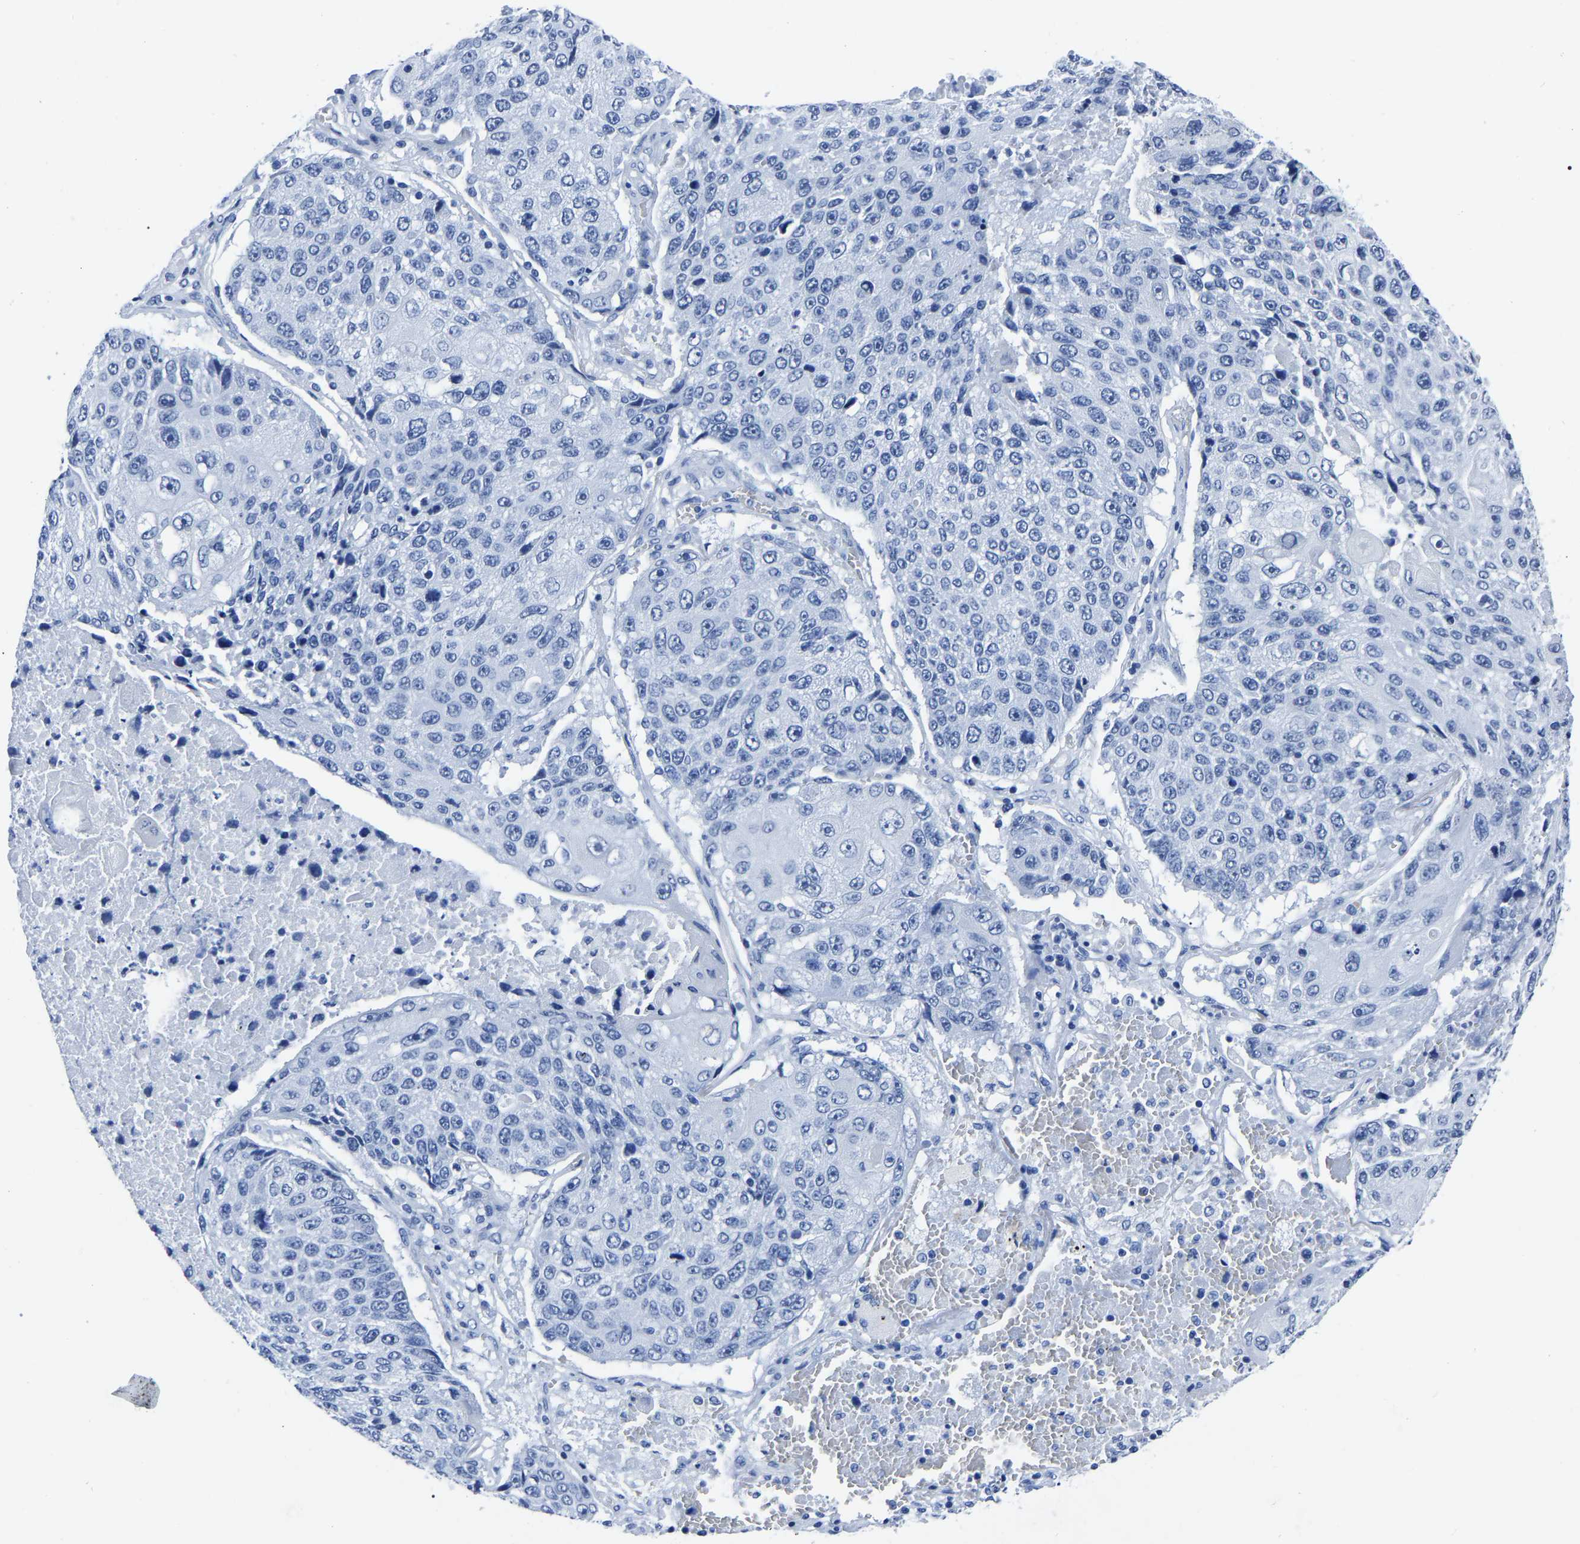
{"staining": {"intensity": "negative", "quantity": "none", "location": "none"}, "tissue": "lung cancer", "cell_type": "Tumor cells", "image_type": "cancer", "snomed": [{"axis": "morphology", "description": "Squamous cell carcinoma, NOS"}, {"axis": "topography", "description": "Lung"}], "caption": "High magnification brightfield microscopy of lung cancer stained with DAB (brown) and counterstained with hematoxylin (blue): tumor cells show no significant positivity.", "gene": "IMPG2", "patient": {"sex": "male", "age": 61}}